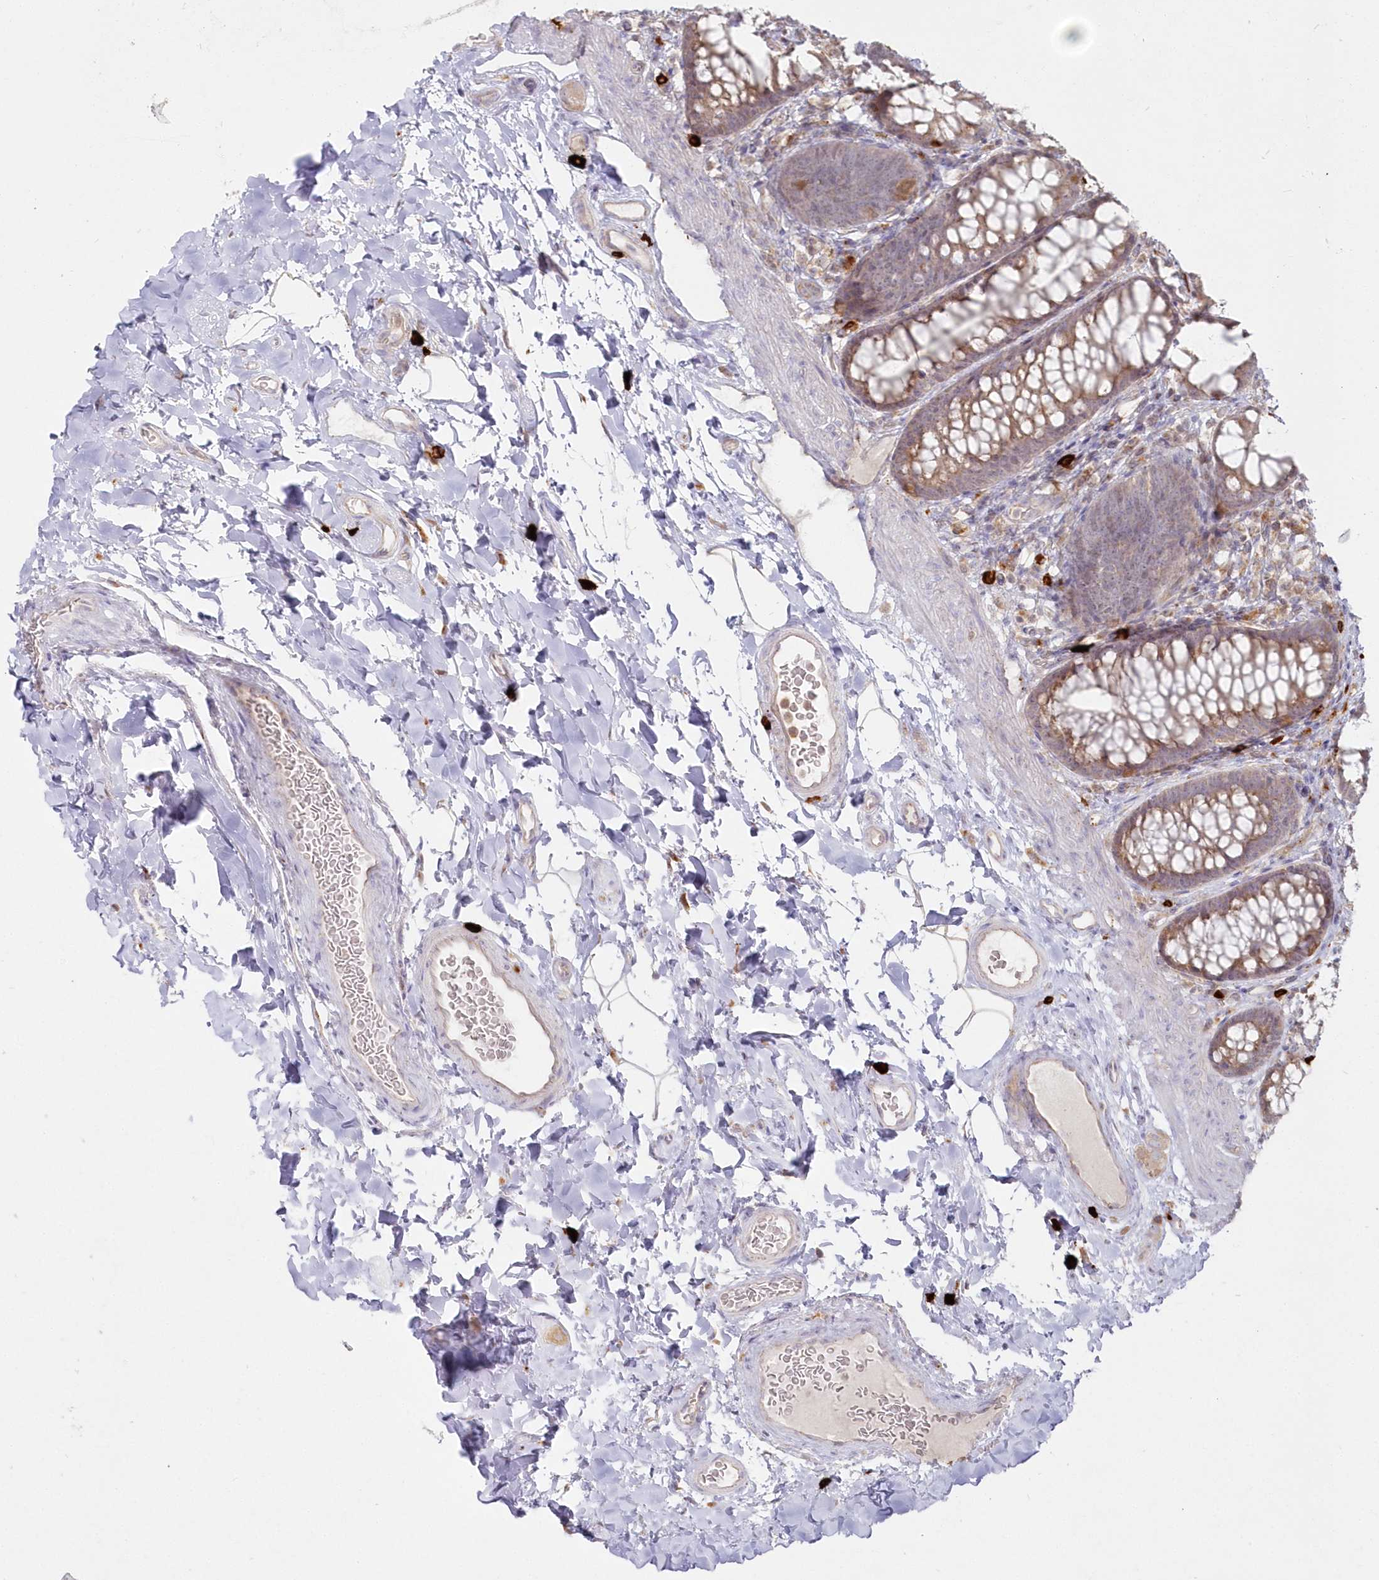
{"staining": {"intensity": "weak", "quantity": "25%-75%", "location": "cytoplasmic/membranous"}, "tissue": "colon", "cell_type": "Endothelial cells", "image_type": "normal", "snomed": [{"axis": "morphology", "description": "Normal tissue, NOS"}, {"axis": "topography", "description": "Colon"}], "caption": "This image shows immunohistochemistry (IHC) staining of unremarkable colon, with low weak cytoplasmic/membranous expression in about 25%-75% of endothelial cells.", "gene": "ARSB", "patient": {"sex": "female", "age": 62}}